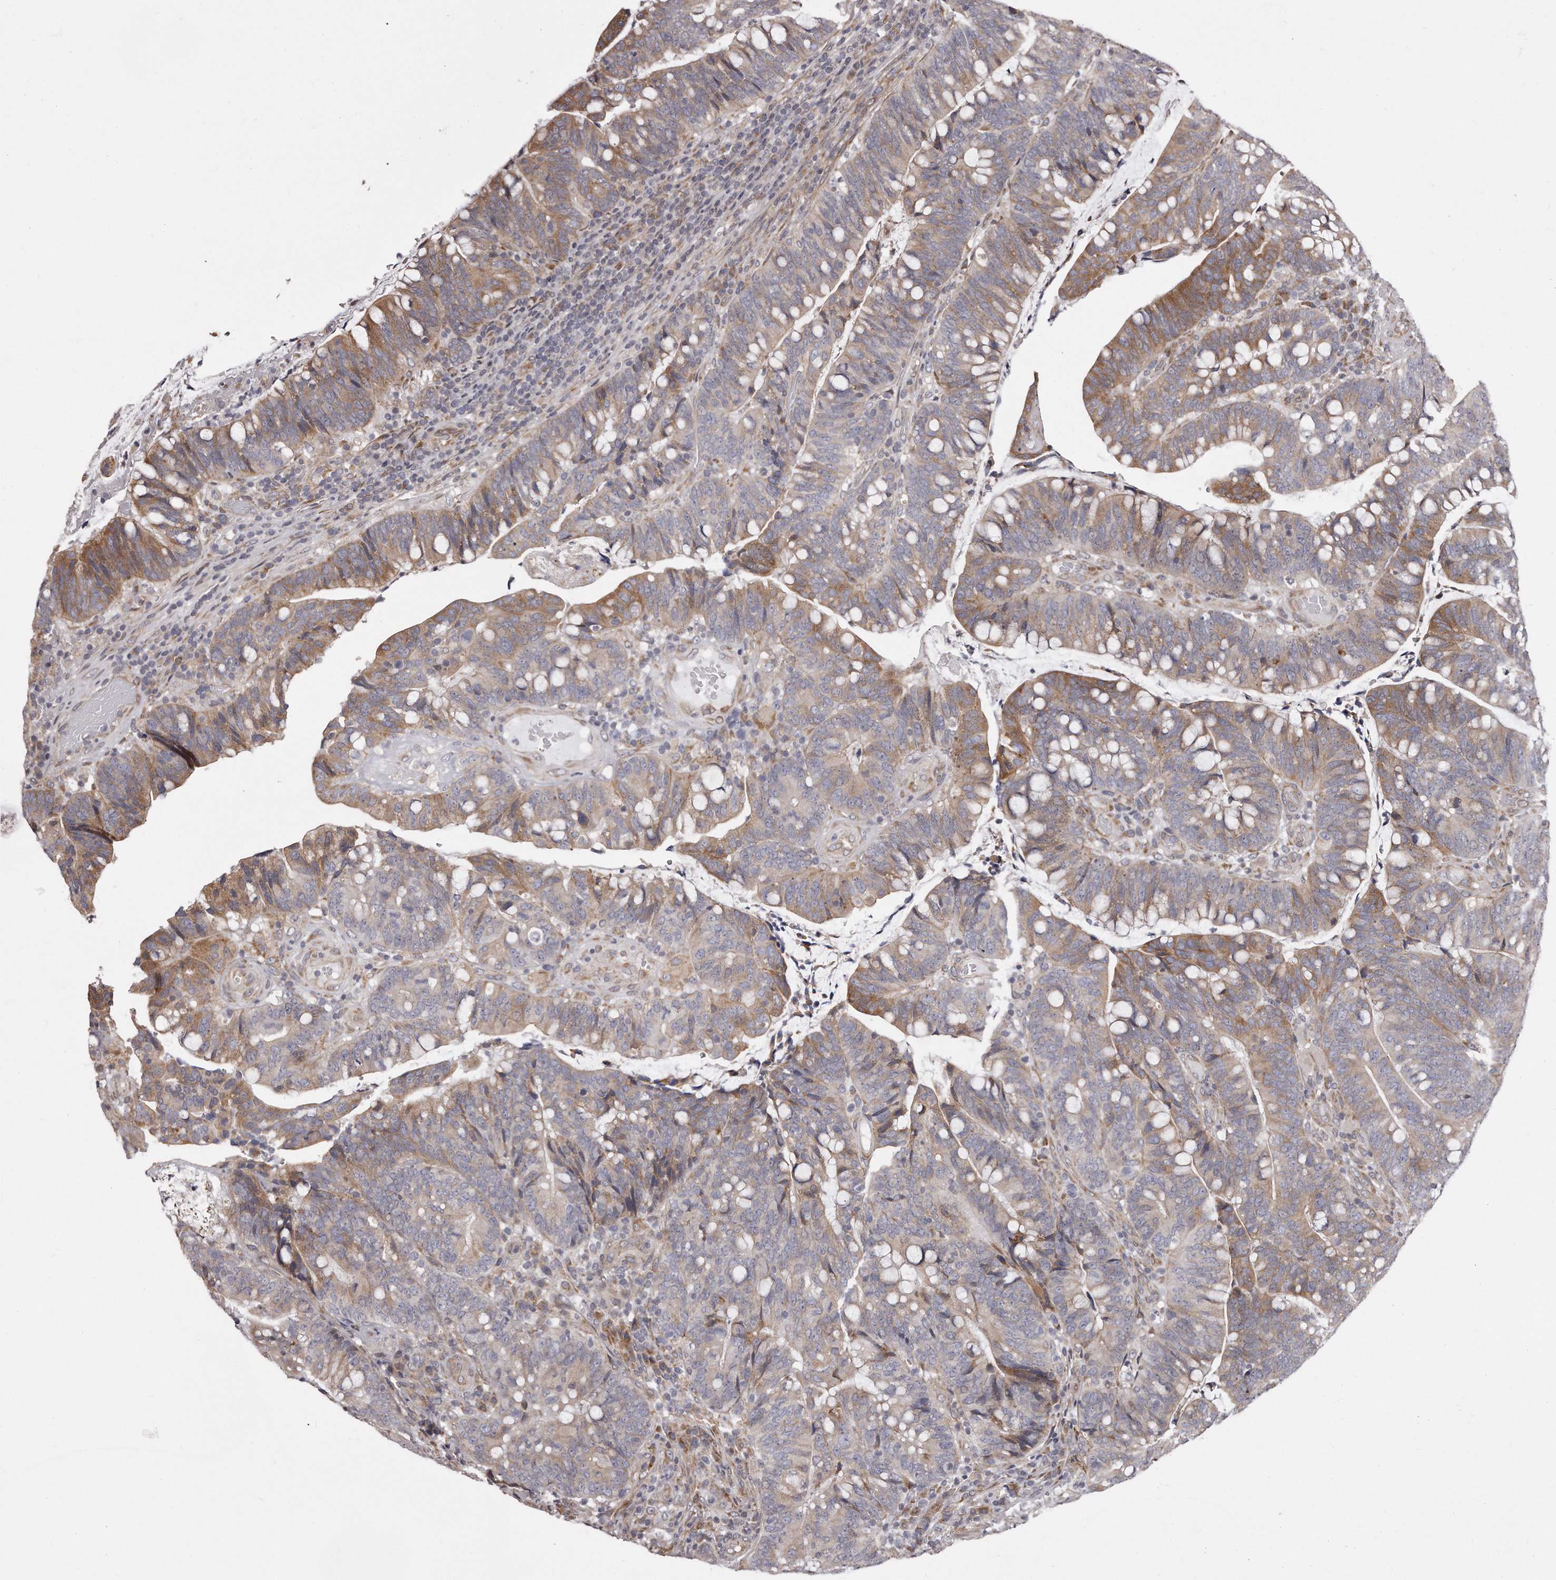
{"staining": {"intensity": "moderate", "quantity": "25%-75%", "location": "cytoplasmic/membranous"}, "tissue": "colorectal cancer", "cell_type": "Tumor cells", "image_type": "cancer", "snomed": [{"axis": "morphology", "description": "Adenocarcinoma, NOS"}, {"axis": "topography", "description": "Colon"}], "caption": "Immunohistochemistry (IHC) image of colorectal cancer (adenocarcinoma) stained for a protein (brown), which demonstrates medium levels of moderate cytoplasmic/membranous staining in approximately 25%-75% of tumor cells.", "gene": "TRAPPC14", "patient": {"sex": "female", "age": 66}}